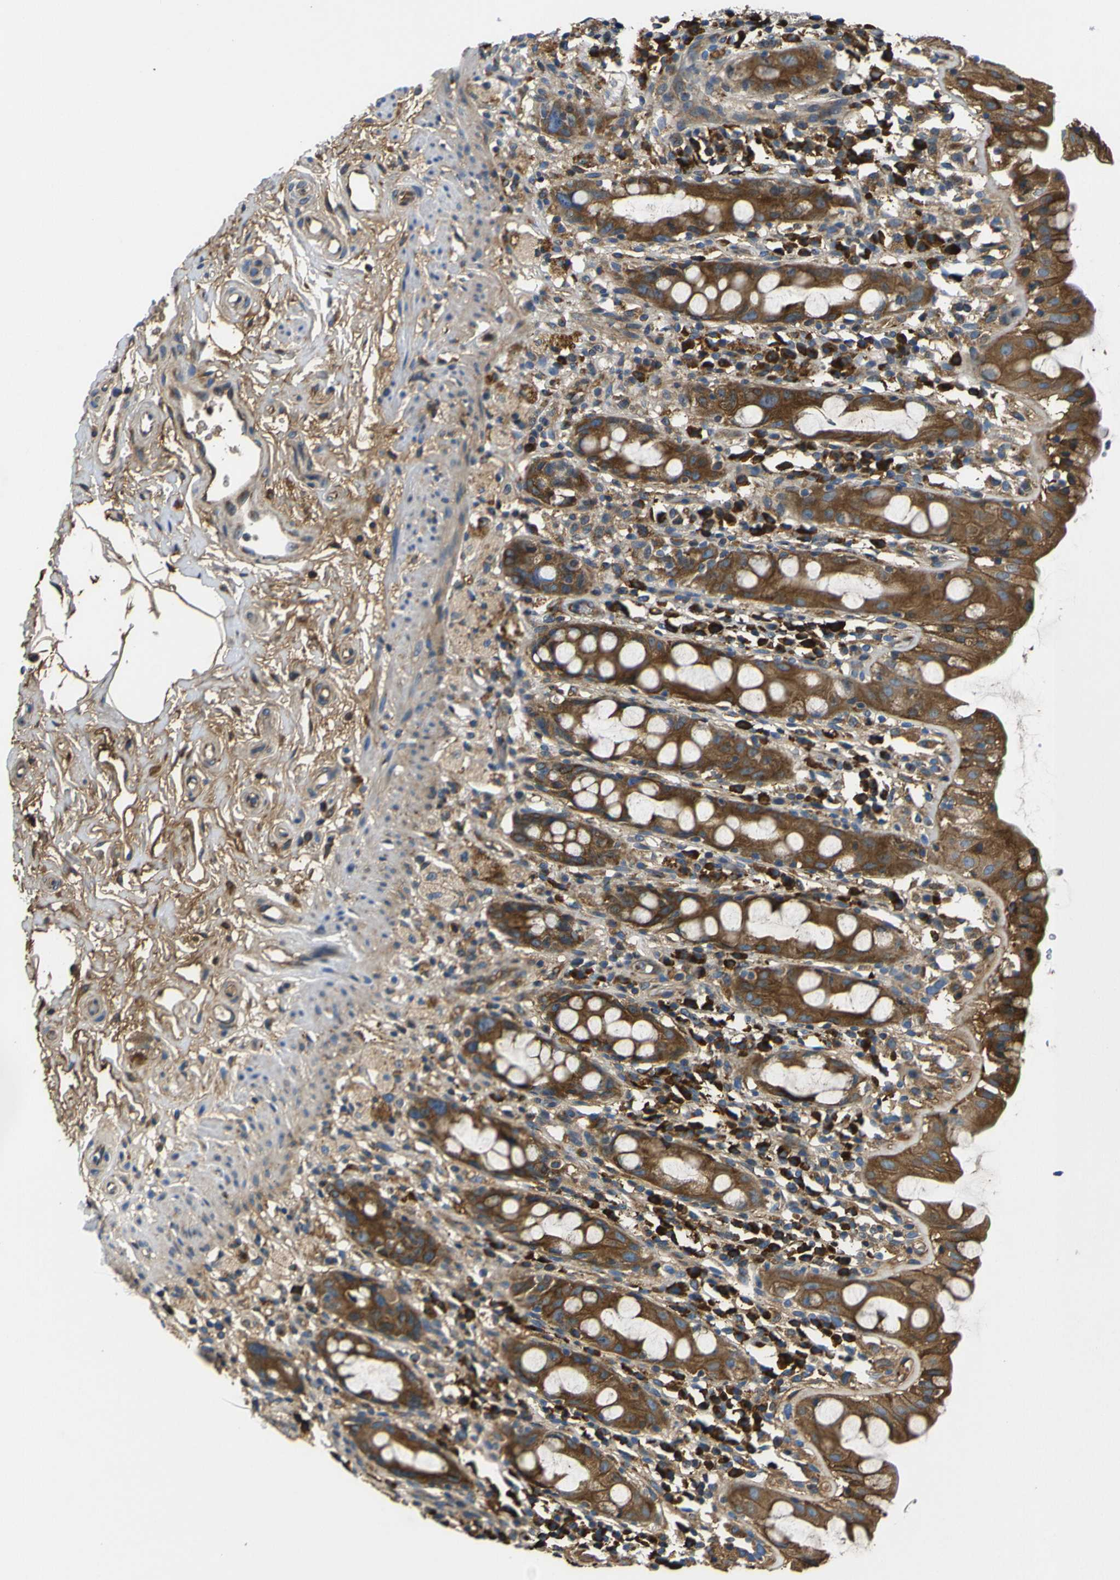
{"staining": {"intensity": "strong", "quantity": ">75%", "location": "cytoplasmic/membranous"}, "tissue": "rectum", "cell_type": "Glandular cells", "image_type": "normal", "snomed": [{"axis": "morphology", "description": "Normal tissue, NOS"}, {"axis": "topography", "description": "Rectum"}], "caption": "Human rectum stained with a brown dye displays strong cytoplasmic/membranous positive expression in about >75% of glandular cells.", "gene": "RAB1B", "patient": {"sex": "male", "age": 44}}